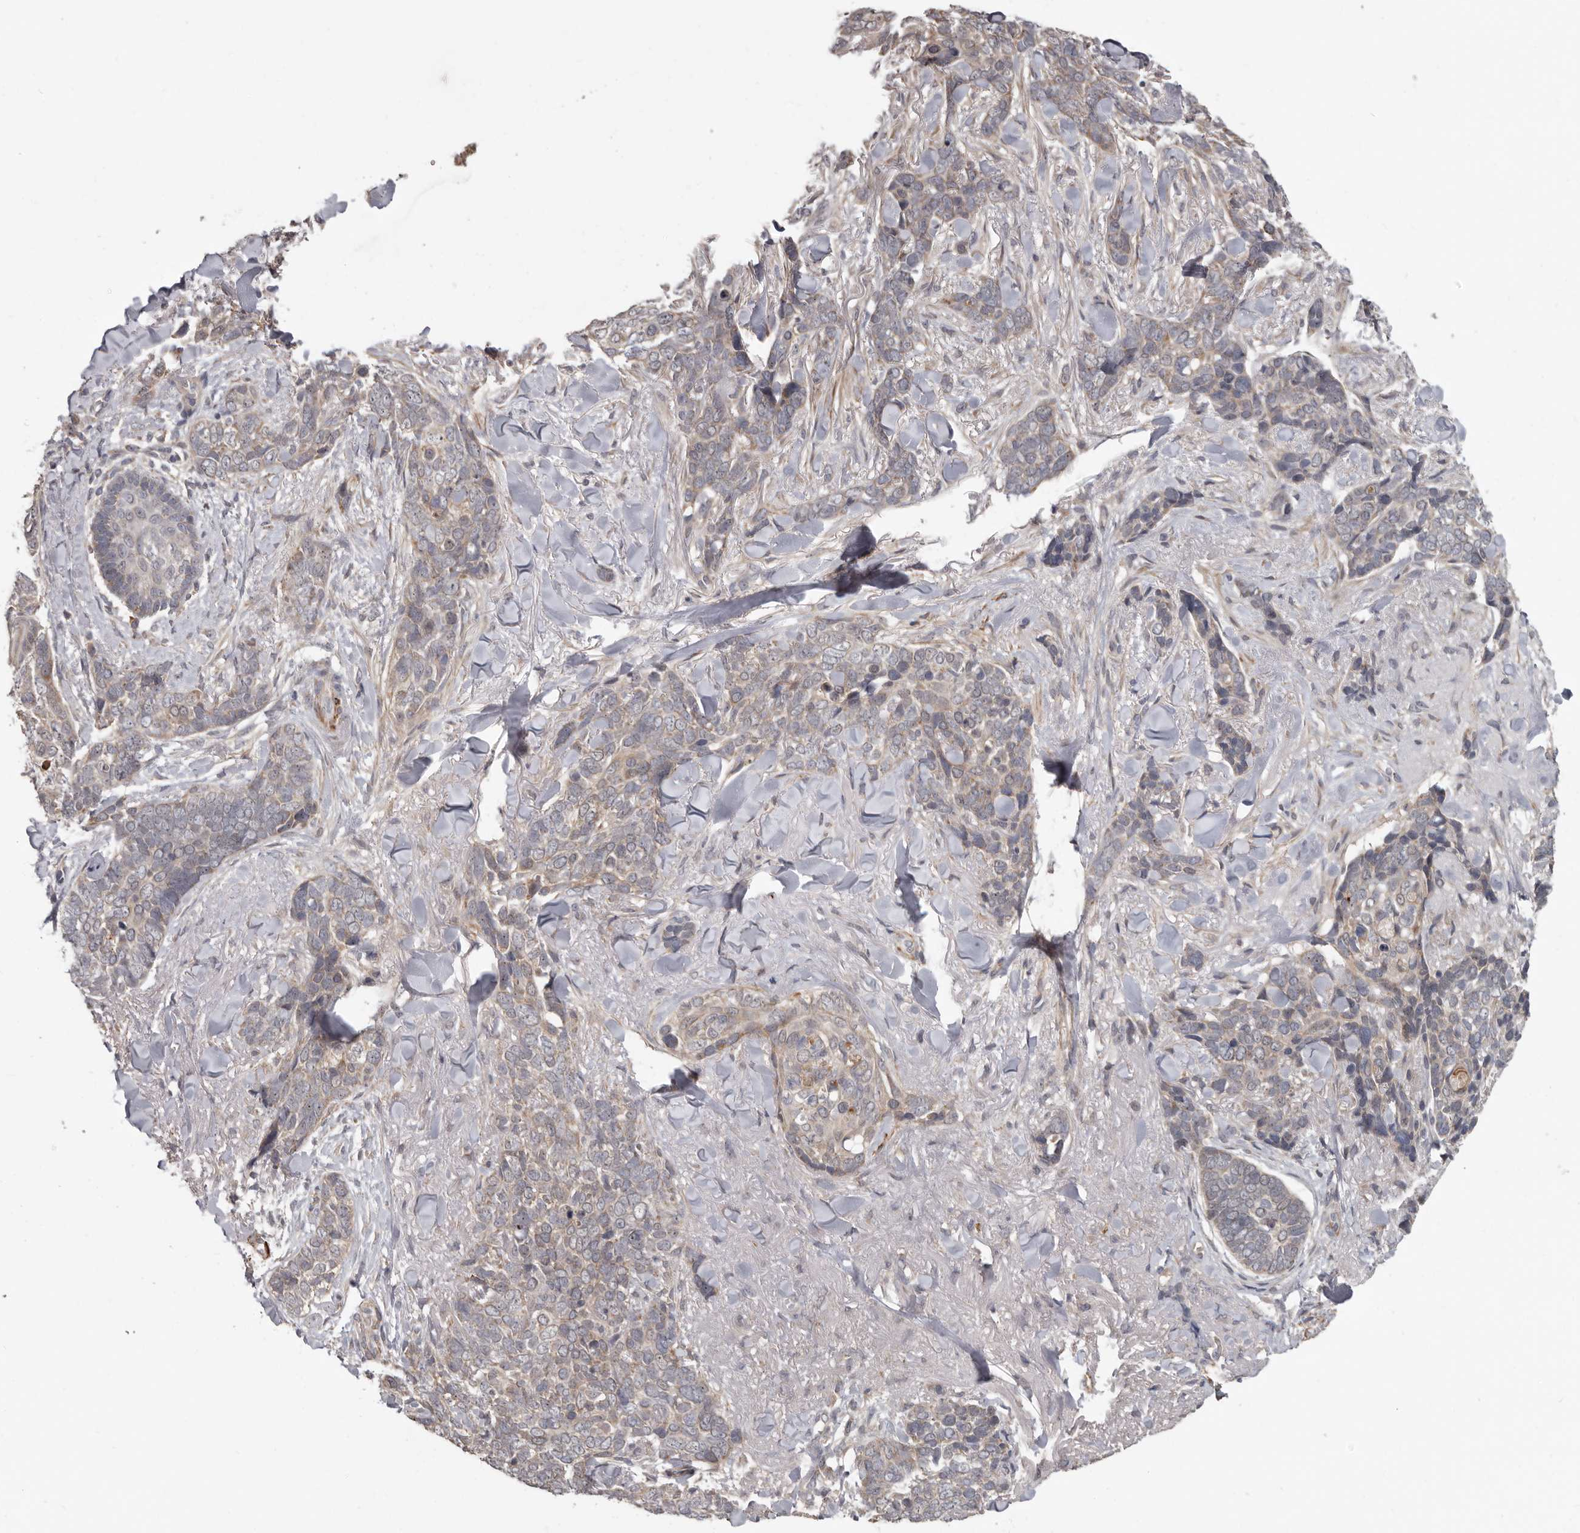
{"staining": {"intensity": "weak", "quantity": "<25%", "location": "cytoplasmic/membranous"}, "tissue": "skin cancer", "cell_type": "Tumor cells", "image_type": "cancer", "snomed": [{"axis": "morphology", "description": "Basal cell carcinoma"}, {"axis": "topography", "description": "Skin"}], "caption": "Immunohistochemistry of skin basal cell carcinoma displays no staining in tumor cells.", "gene": "FGFR4", "patient": {"sex": "female", "age": 82}}